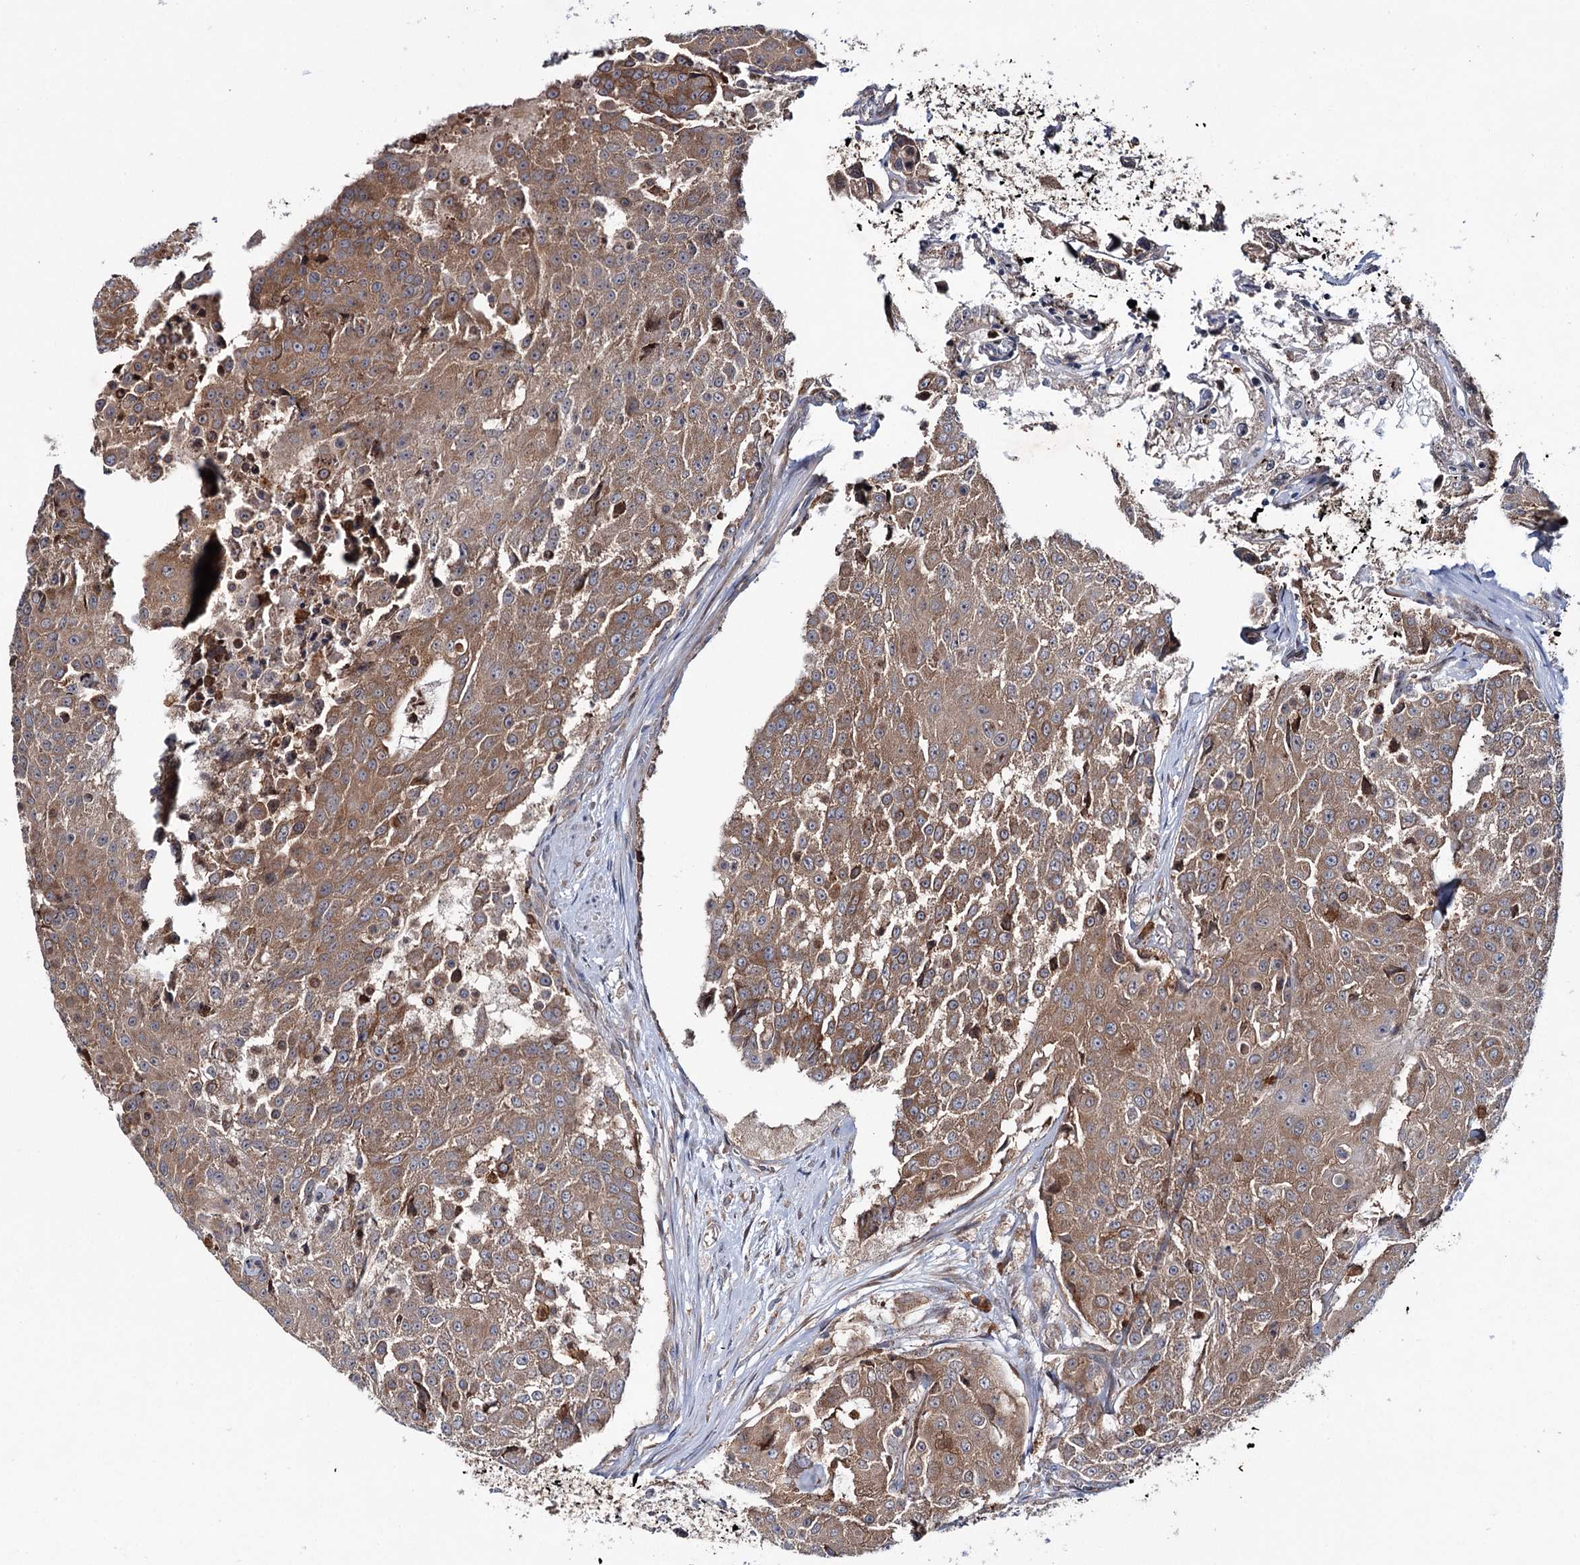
{"staining": {"intensity": "moderate", "quantity": ">75%", "location": "cytoplasmic/membranous"}, "tissue": "urothelial cancer", "cell_type": "Tumor cells", "image_type": "cancer", "snomed": [{"axis": "morphology", "description": "Urothelial carcinoma, High grade"}, {"axis": "topography", "description": "Urinary bladder"}], "caption": "Protein expression analysis of human high-grade urothelial carcinoma reveals moderate cytoplasmic/membranous expression in approximately >75% of tumor cells.", "gene": "PTPN3", "patient": {"sex": "female", "age": 63}}